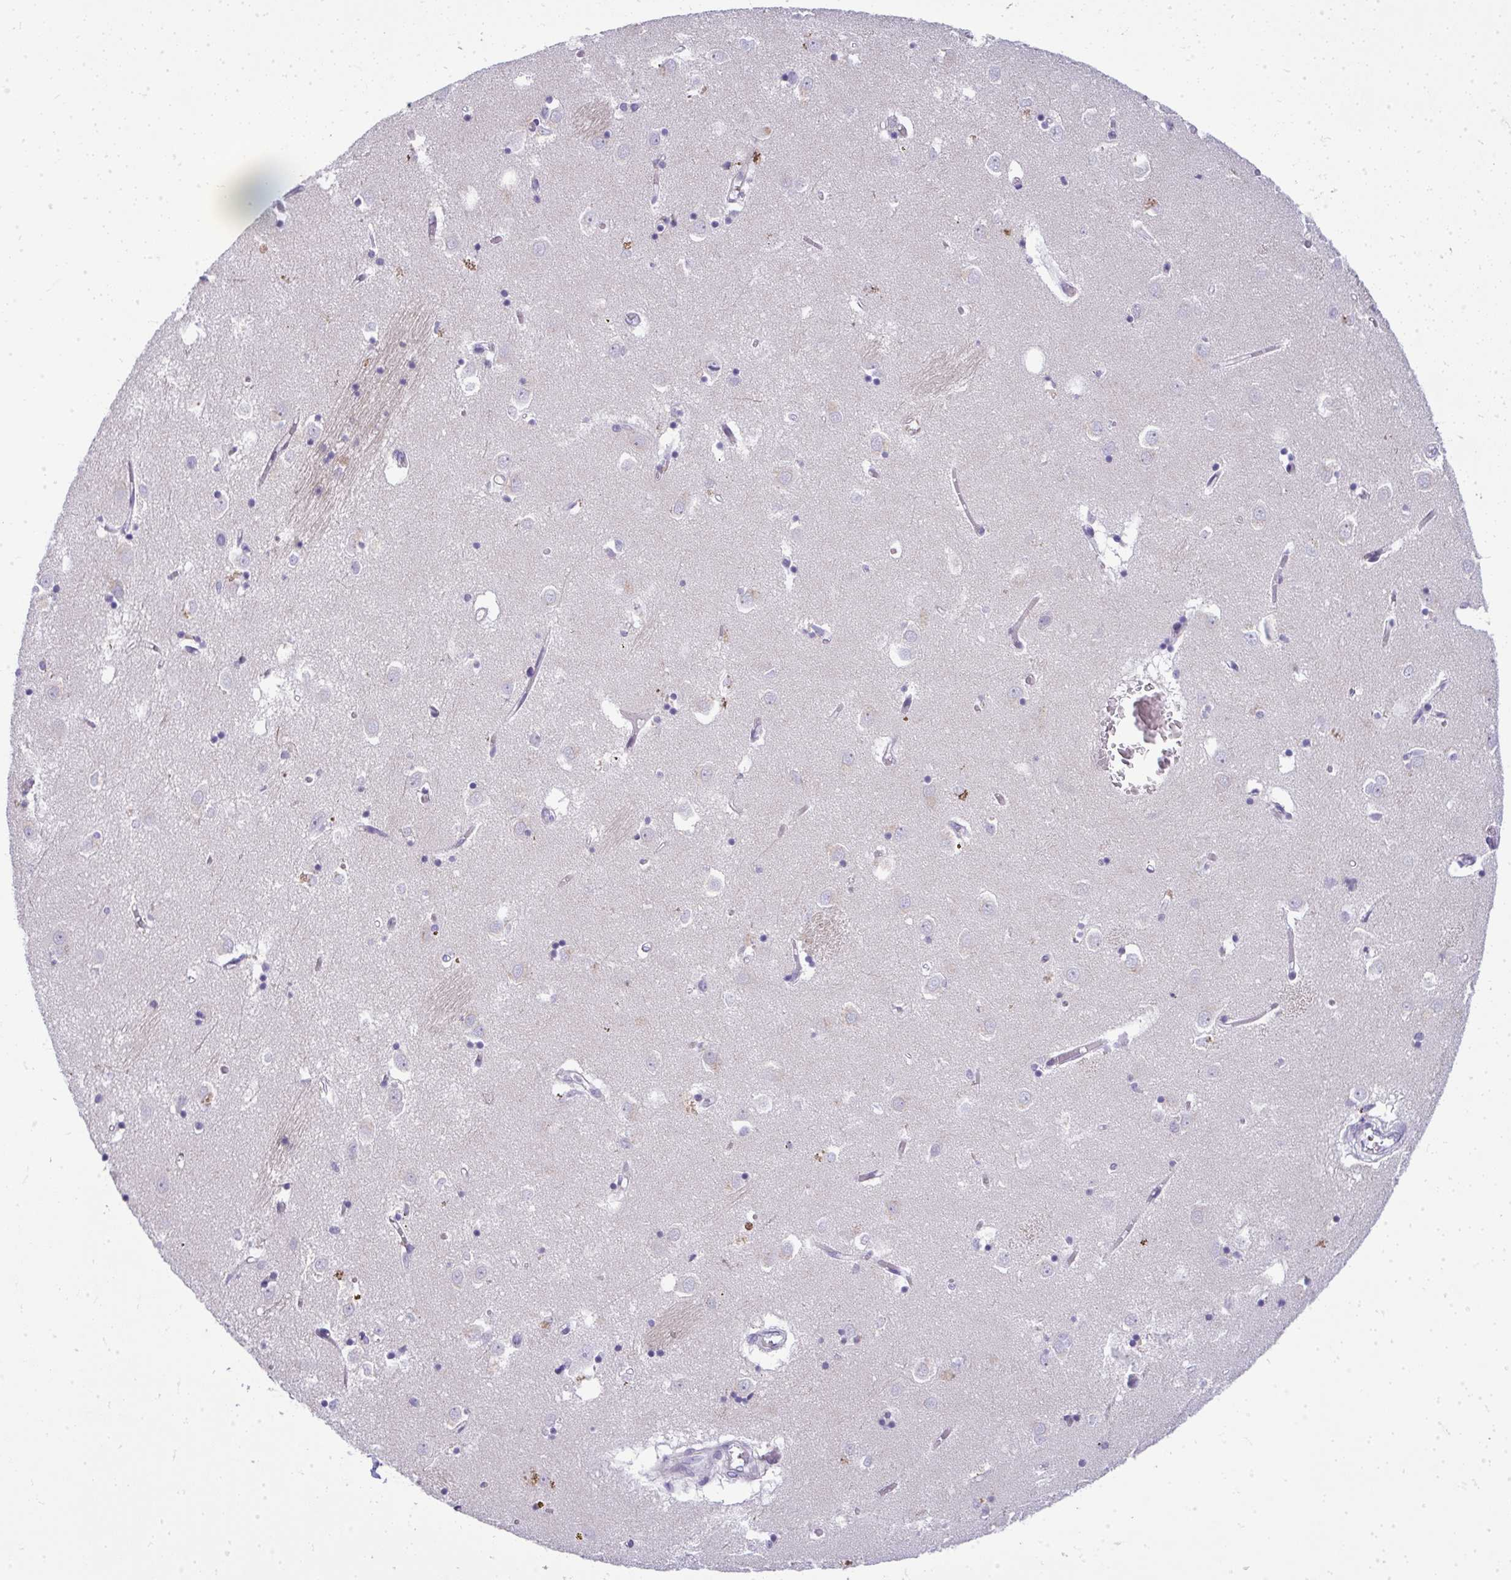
{"staining": {"intensity": "negative", "quantity": "none", "location": "none"}, "tissue": "caudate", "cell_type": "Glial cells", "image_type": "normal", "snomed": [{"axis": "morphology", "description": "Normal tissue, NOS"}, {"axis": "topography", "description": "Lateral ventricle wall"}], "caption": "Human caudate stained for a protein using IHC shows no staining in glial cells.", "gene": "VPS4B", "patient": {"sex": "male", "age": 70}}